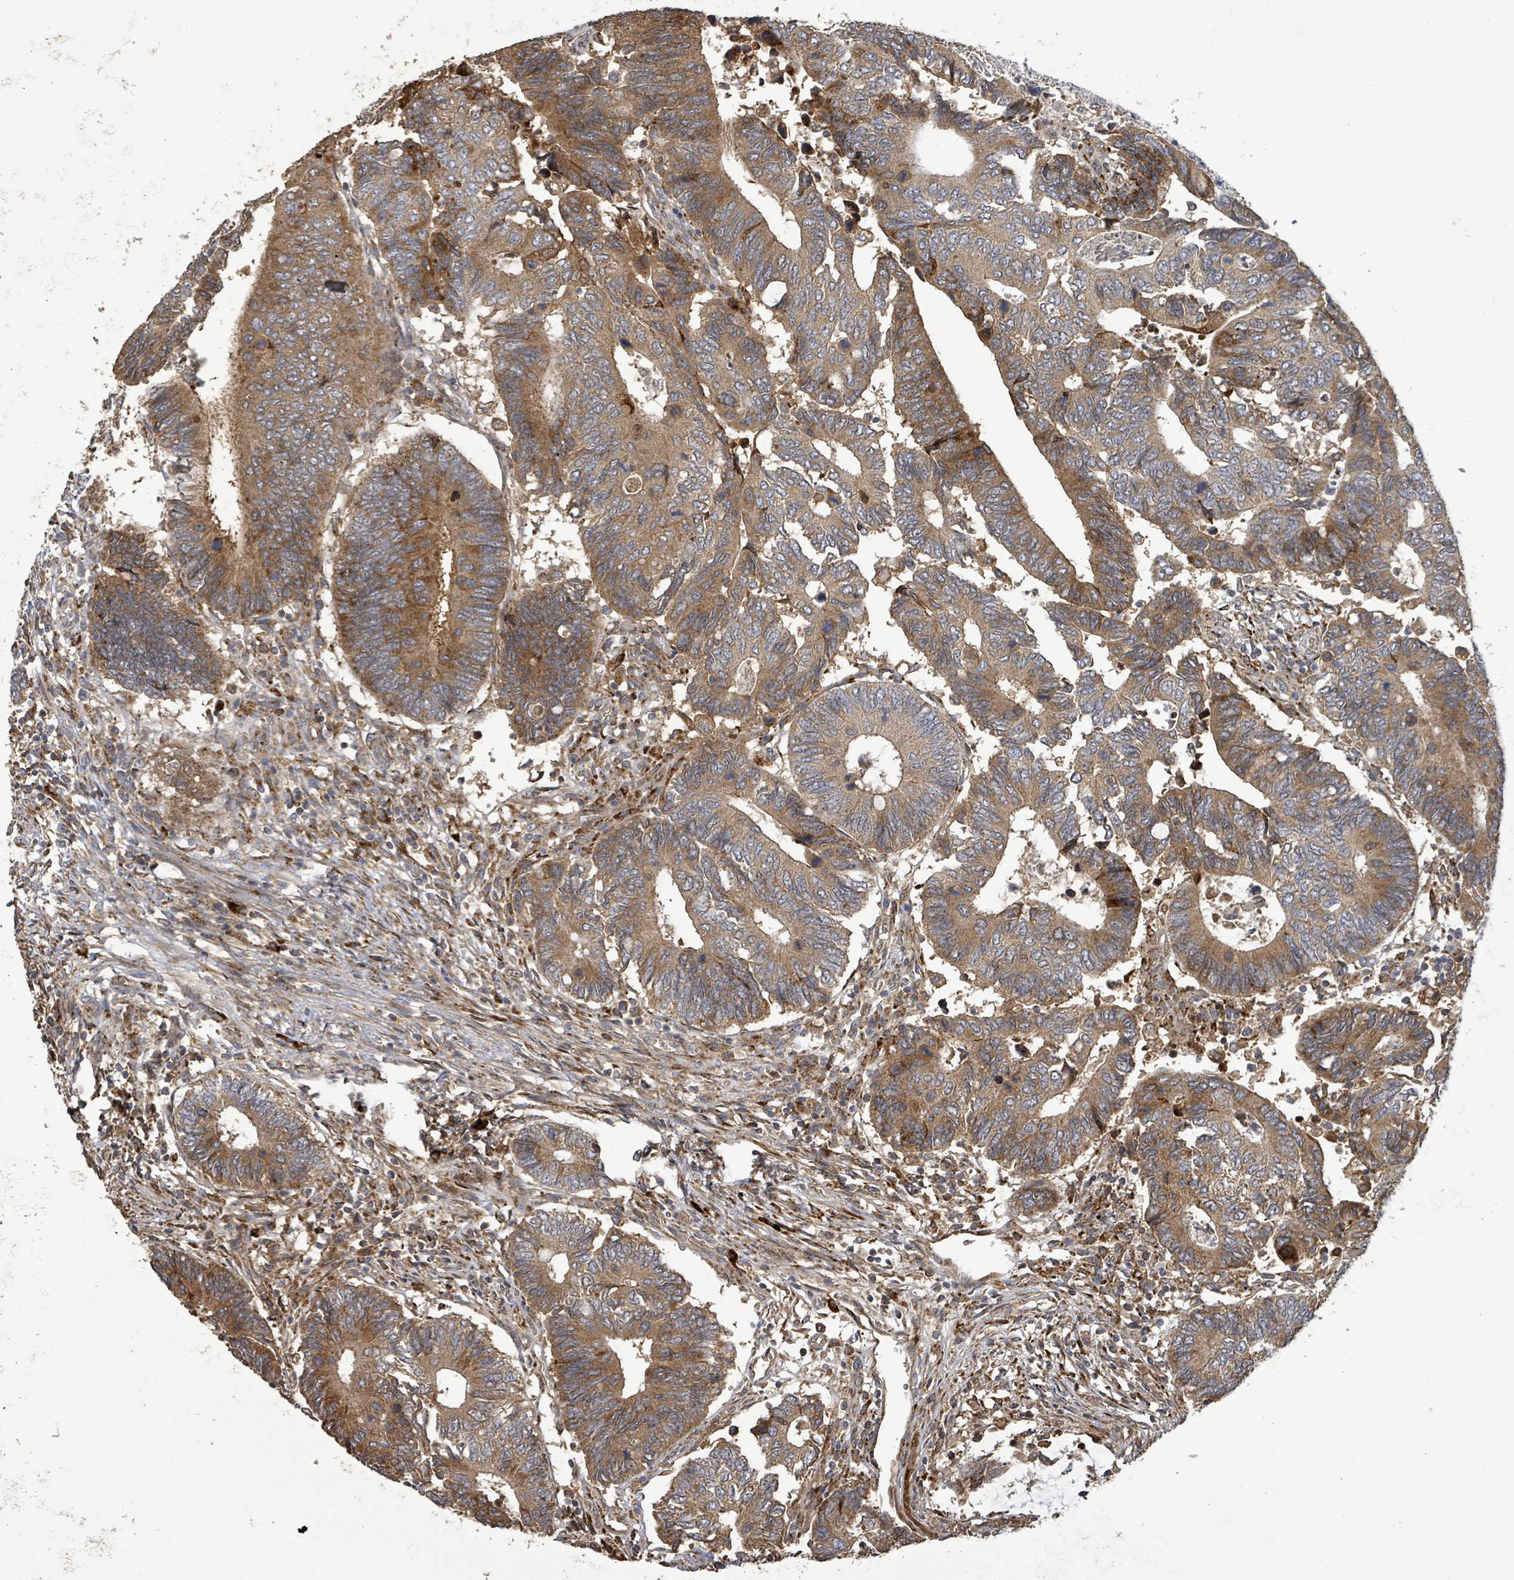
{"staining": {"intensity": "moderate", "quantity": ">75%", "location": "cytoplasmic/membranous"}, "tissue": "colorectal cancer", "cell_type": "Tumor cells", "image_type": "cancer", "snomed": [{"axis": "morphology", "description": "Adenocarcinoma, NOS"}, {"axis": "topography", "description": "Colon"}], "caption": "An image showing moderate cytoplasmic/membranous staining in about >75% of tumor cells in colorectal adenocarcinoma, as visualized by brown immunohistochemical staining.", "gene": "STARD4", "patient": {"sex": "male", "age": 87}}